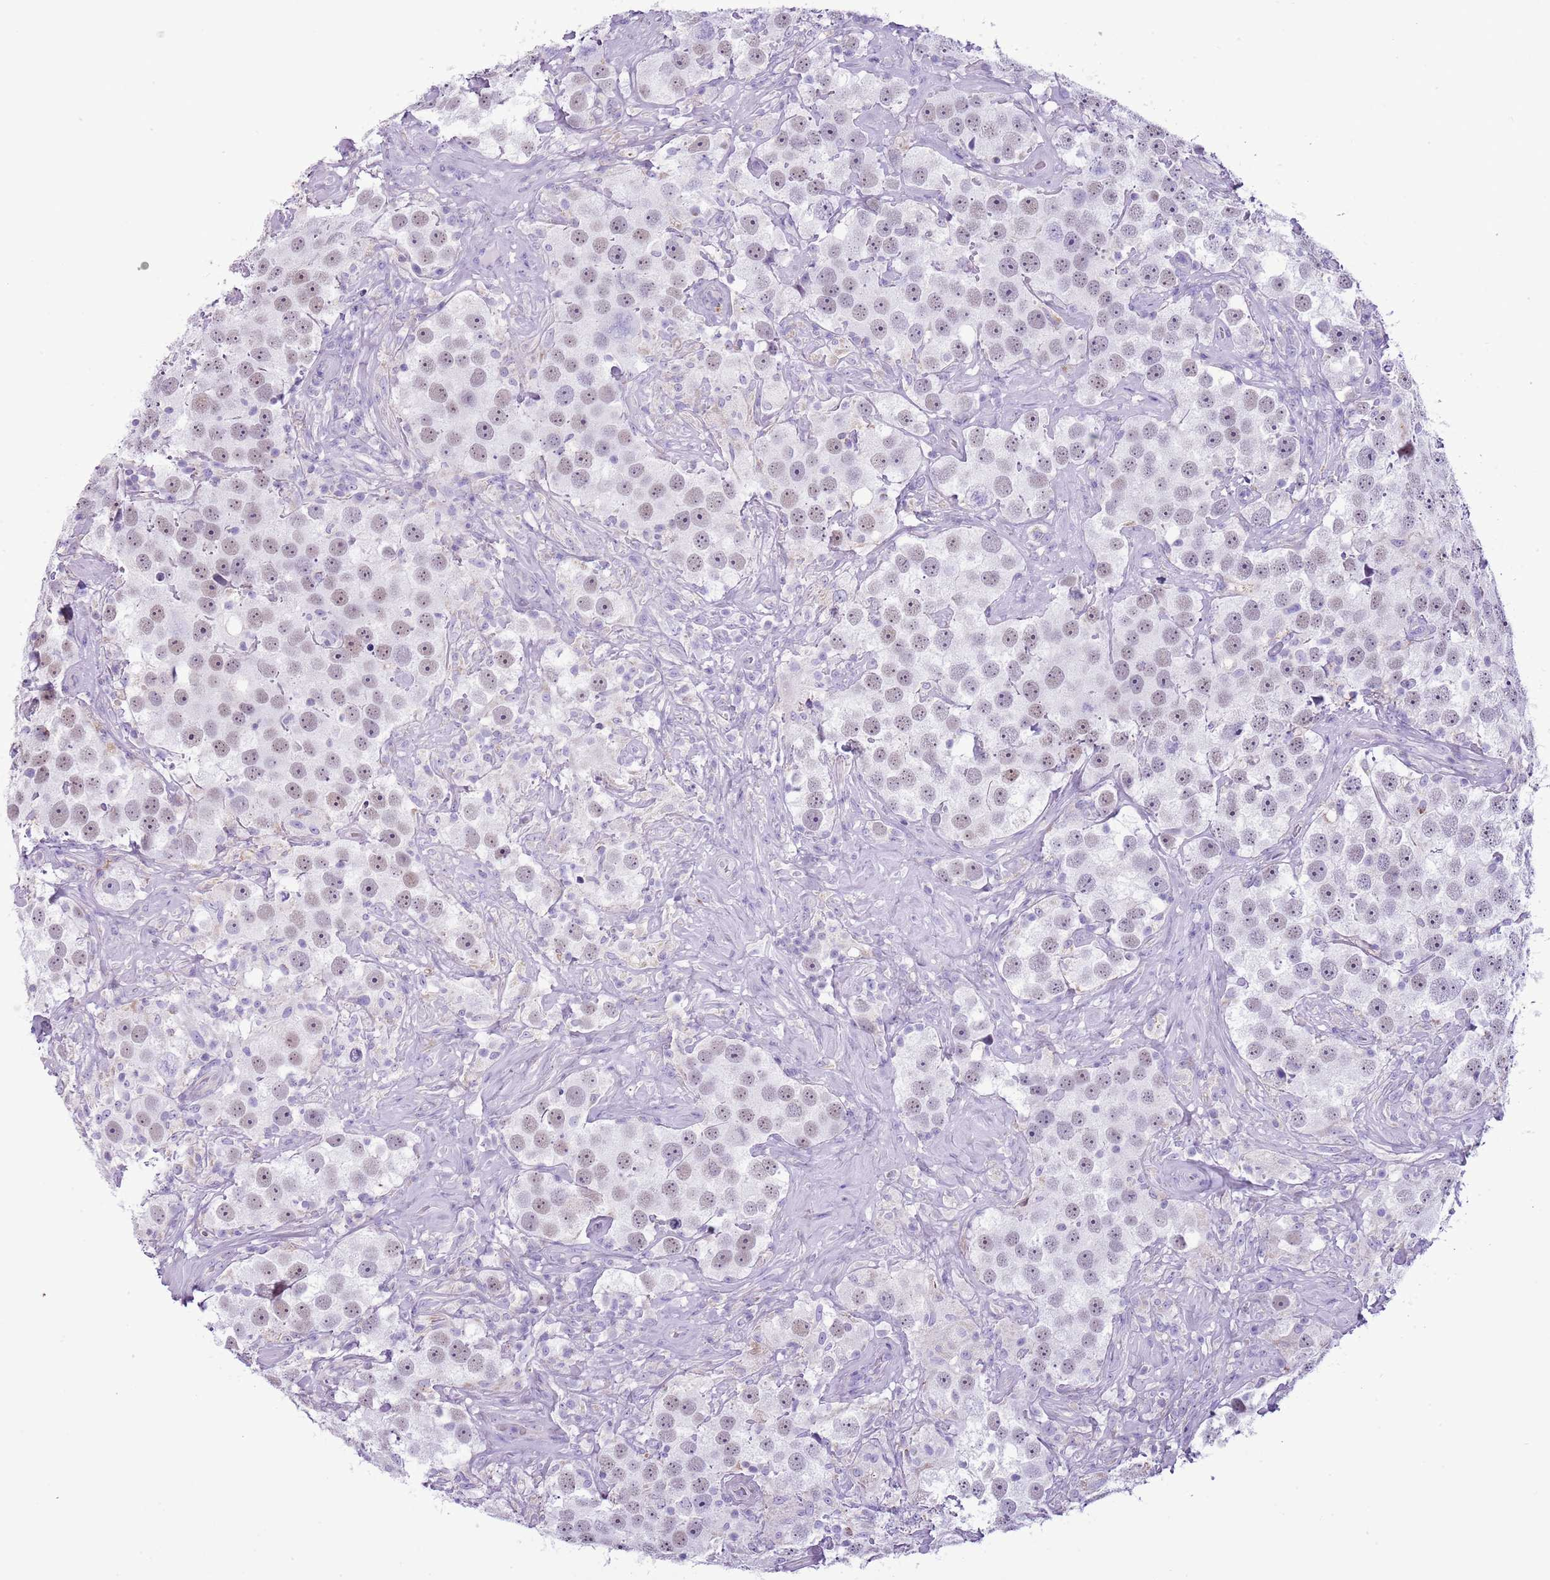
{"staining": {"intensity": "weak", "quantity": "25%-75%", "location": "nuclear"}, "tissue": "testis cancer", "cell_type": "Tumor cells", "image_type": "cancer", "snomed": [{"axis": "morphology", "description": "Seminoma, NOS"}, {"axis": "topography", "description": "Testis"}], "caption": "Protein staining of testis seminoma tissue displays weak nuclear staining in about 25%-75% of tumor cells. Nuclei are stained in blue.", "gene": "SLC23A1", "patient": {"sex": "male", "age": 49}}